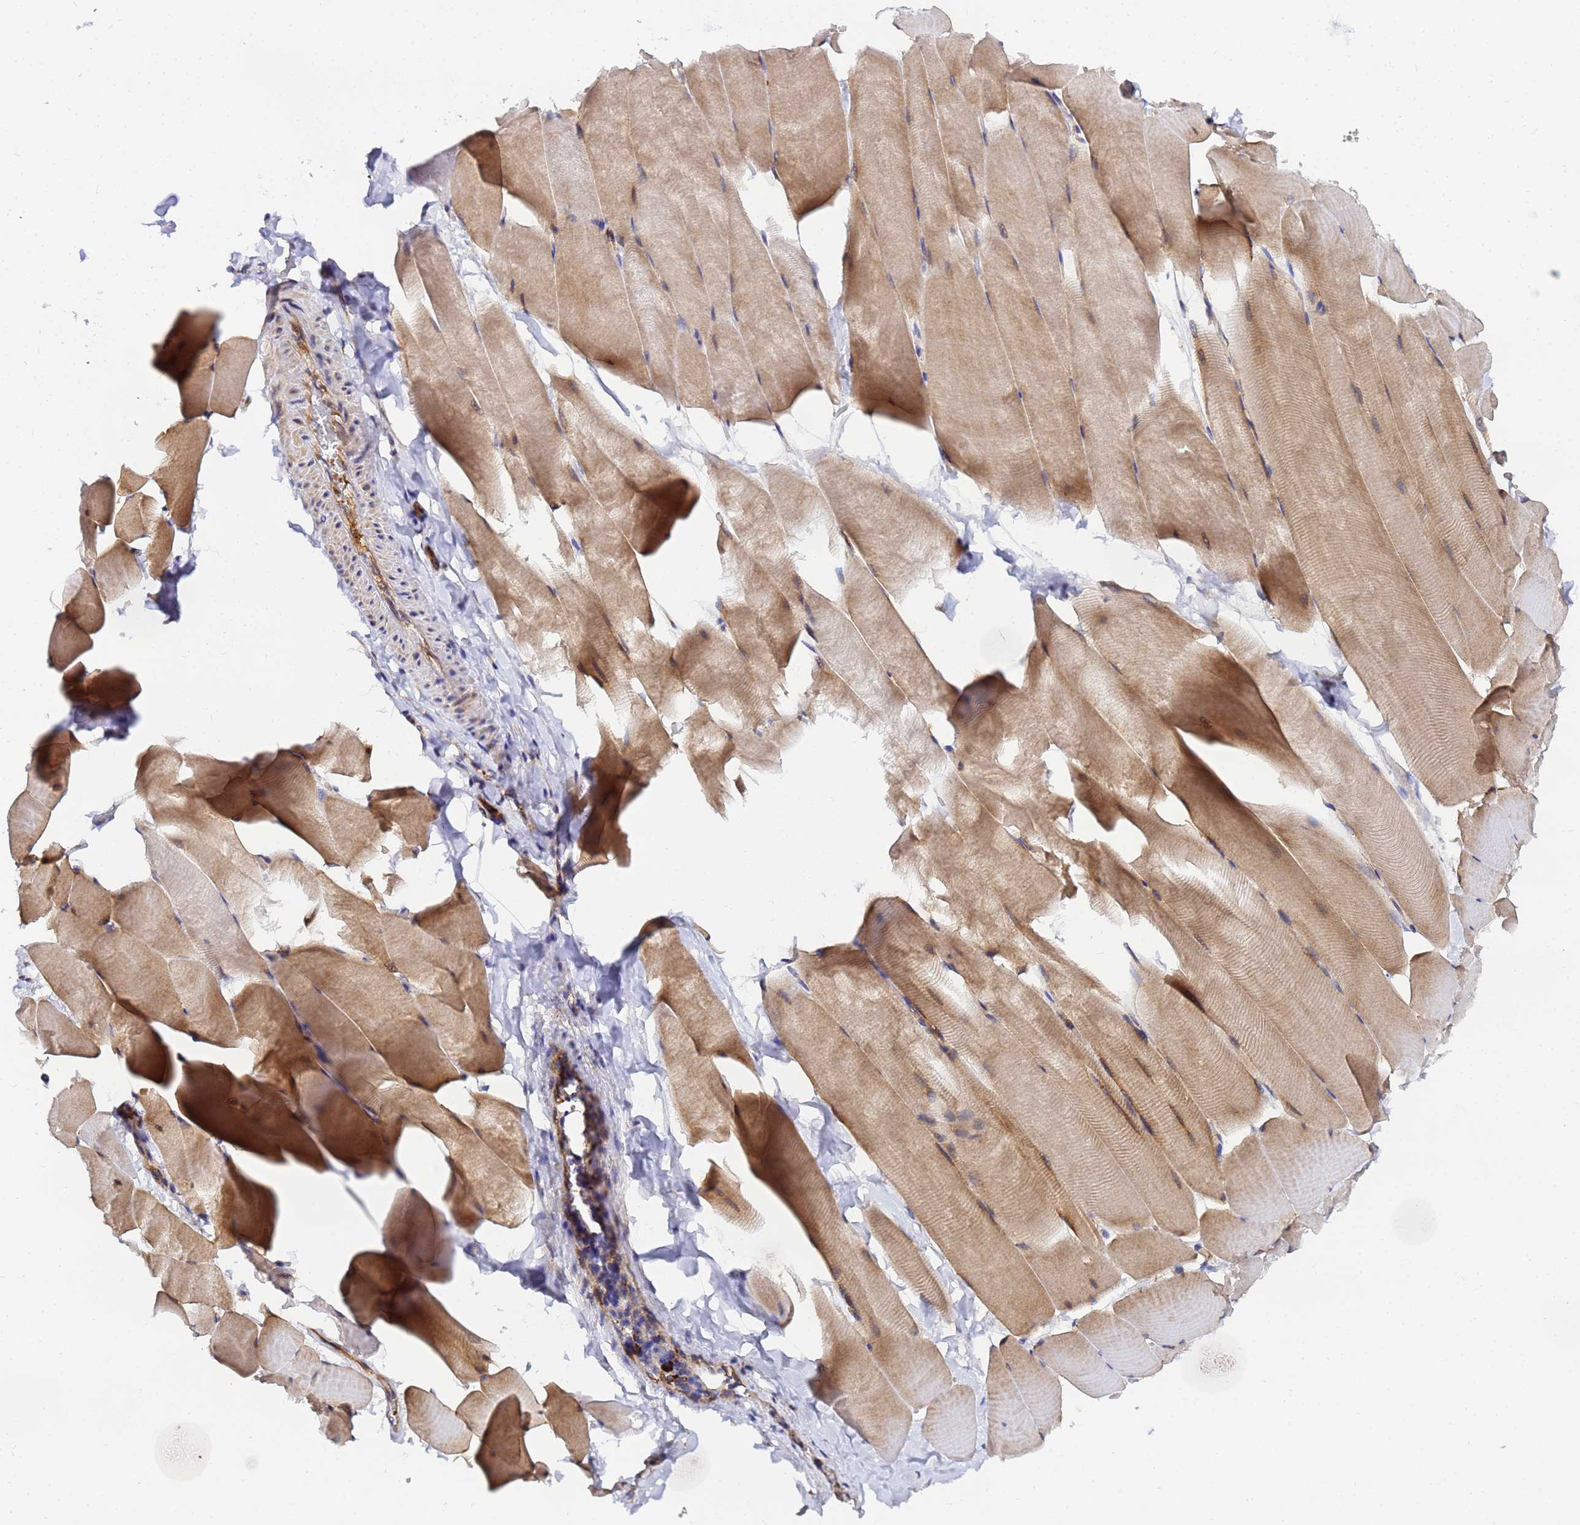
{"staining": {"intensity": "weak", "quantity": ">75%", "location": "cytoplasmic/membranous"}, "tissue": "skeletal muscle", "cell_type": "Myocytes", "image_type": "normal", "snomed": [{"axis": "morphology", "description": "Normal tissue, NOS"}, {"axis": "topography", "description": "Skeletal muscle"}], "caption": "Protein staining by immunohistochemistry reveals weak cytoplasmic/membranous staining in about >75% of myocytes in benign skeletal muscle.", "gene": "POM121C", "patient": {"sex": "male", "age": 25}}